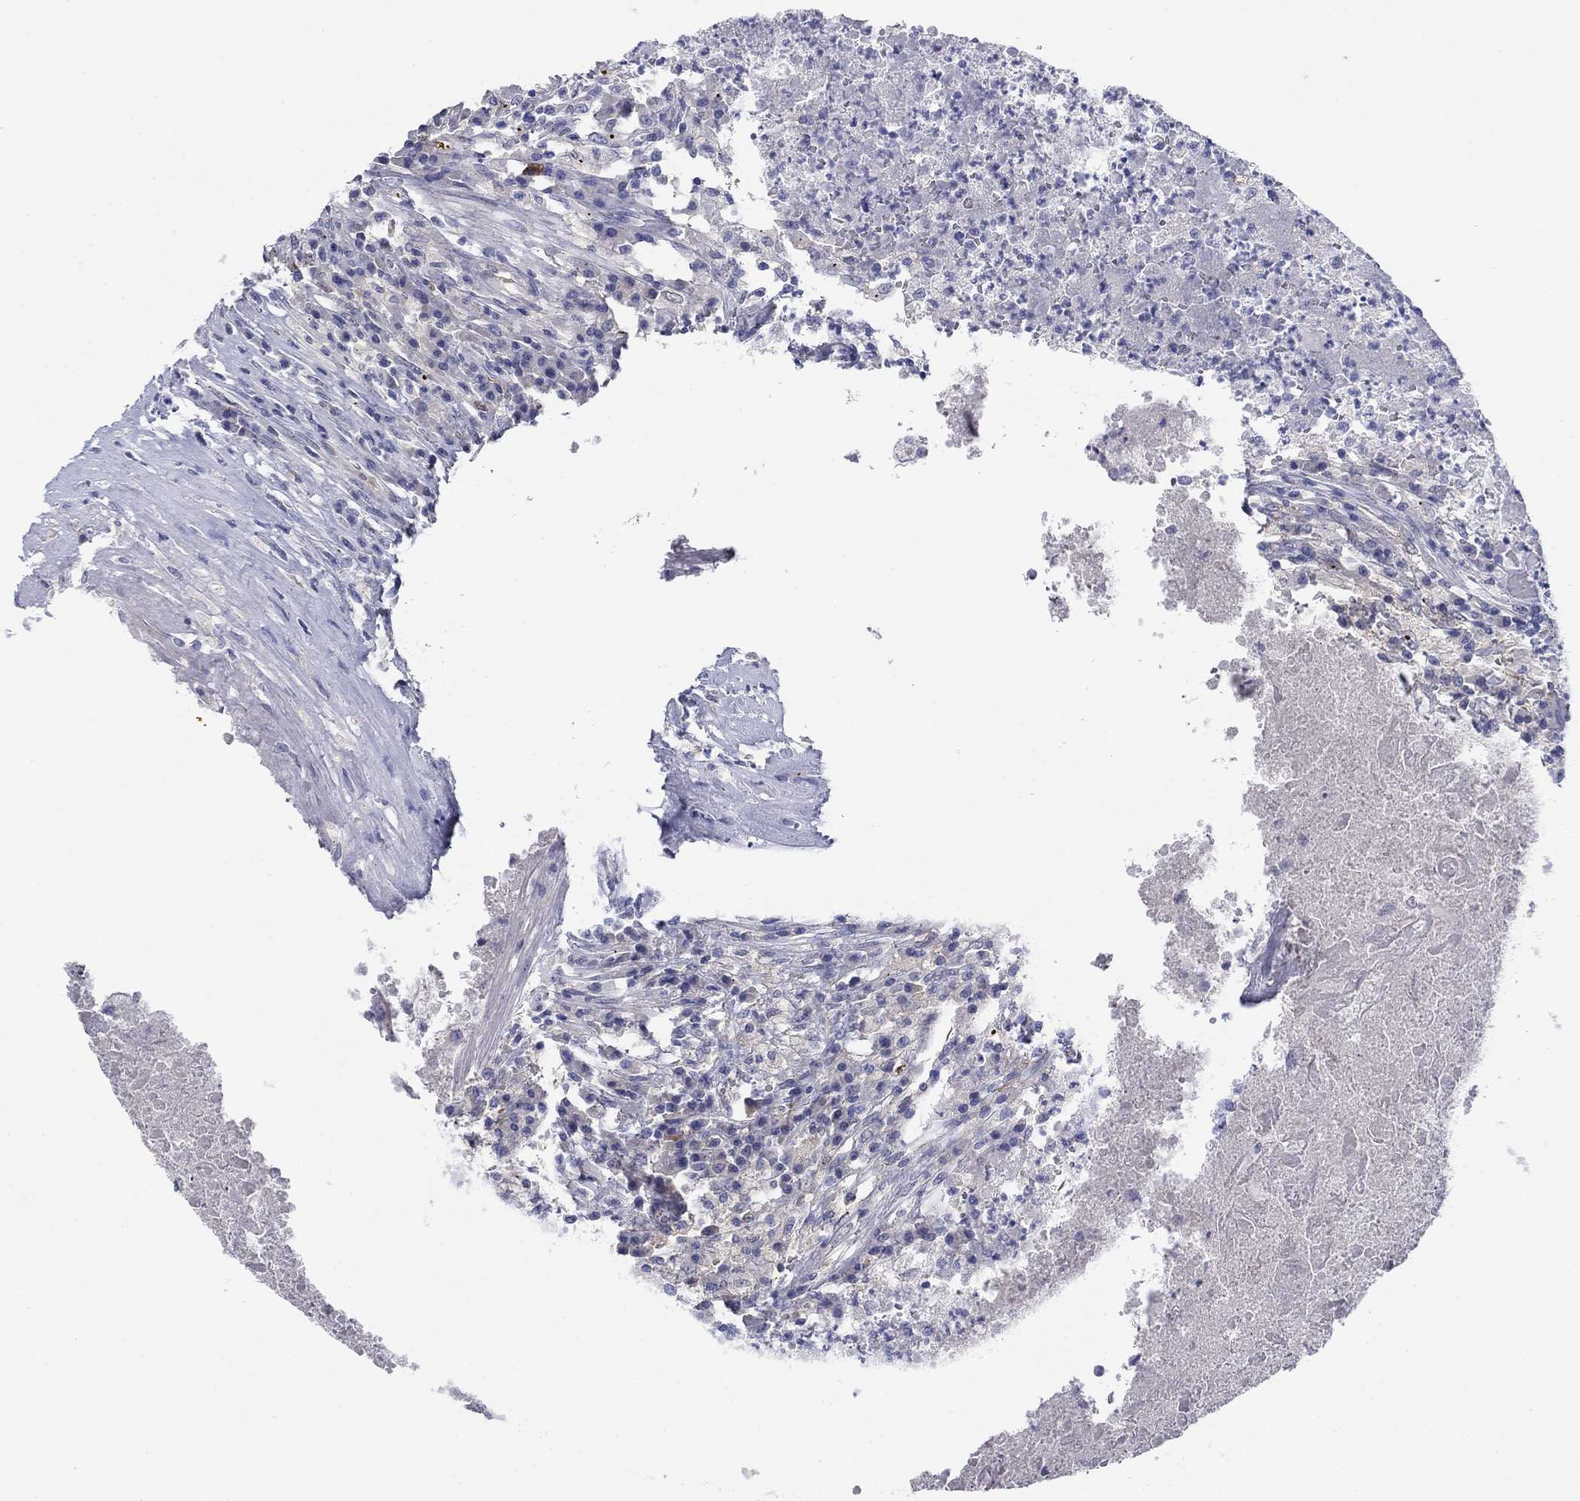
{"staining": {"intensity": "negative", "quantity": "none", "location": "none"}, "tissue": "testis cancer", "cell_type": "Tumor cells", "image_type": "cancer", "snomed": [{"axis": "morphology", "description": "Necrosis, NOS"}, {"axis": "morphology", "description": "Carcinoma, Embryonal, NOS"}, {"axis": "topography", "description": "Testis"}], "caption": "Immunohistochemistry image of testis embryonal carcinoma stained for a protein (brown), which exhibits no positivity in tumor cells. (Immunohistochemistry, brightfield microscopy, high magnification).", "gene": "PTPRZ1", "patient": {"sex": "male", "age": 19}}